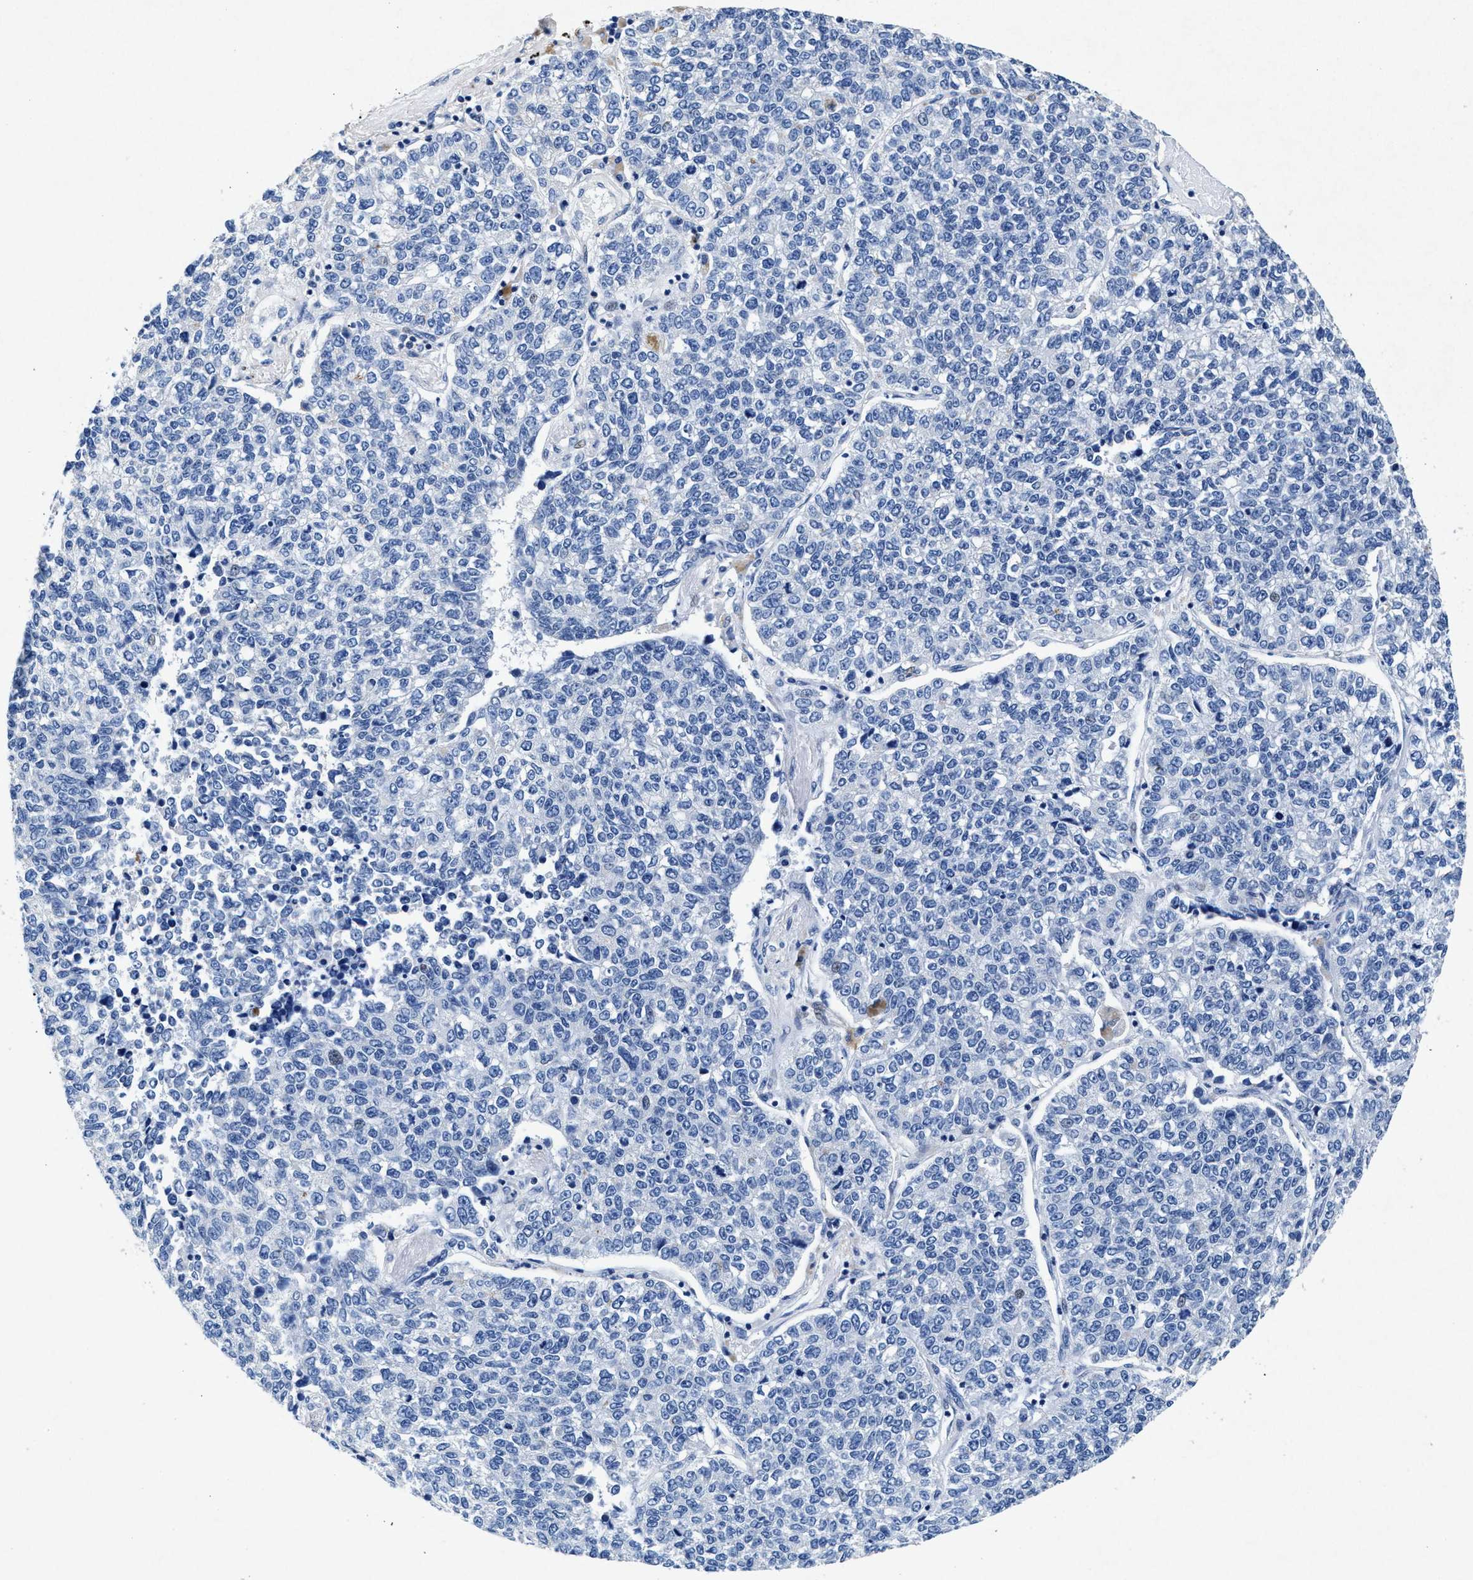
{"staining": {"intensity": "negative", "quantity": "none", "location": "none"}, "tissue": "lung cancer", "cell_type": "Tumor cells", "image_type": "cancer", "snomed": [{"axis": "morphology", "description": "Adenocarcinoma, NOS"}, {"axis": "topography", "description": "Lung"}], "caption": "Lung cancer (adenocarcinoma) was stained to show a protein in brown. There is no significant positivity in tumor cells. (DAB IHC with hematoxylin counter stain).", "gene": "MAP6", "patient": {"sex": "male", "age": 49}}